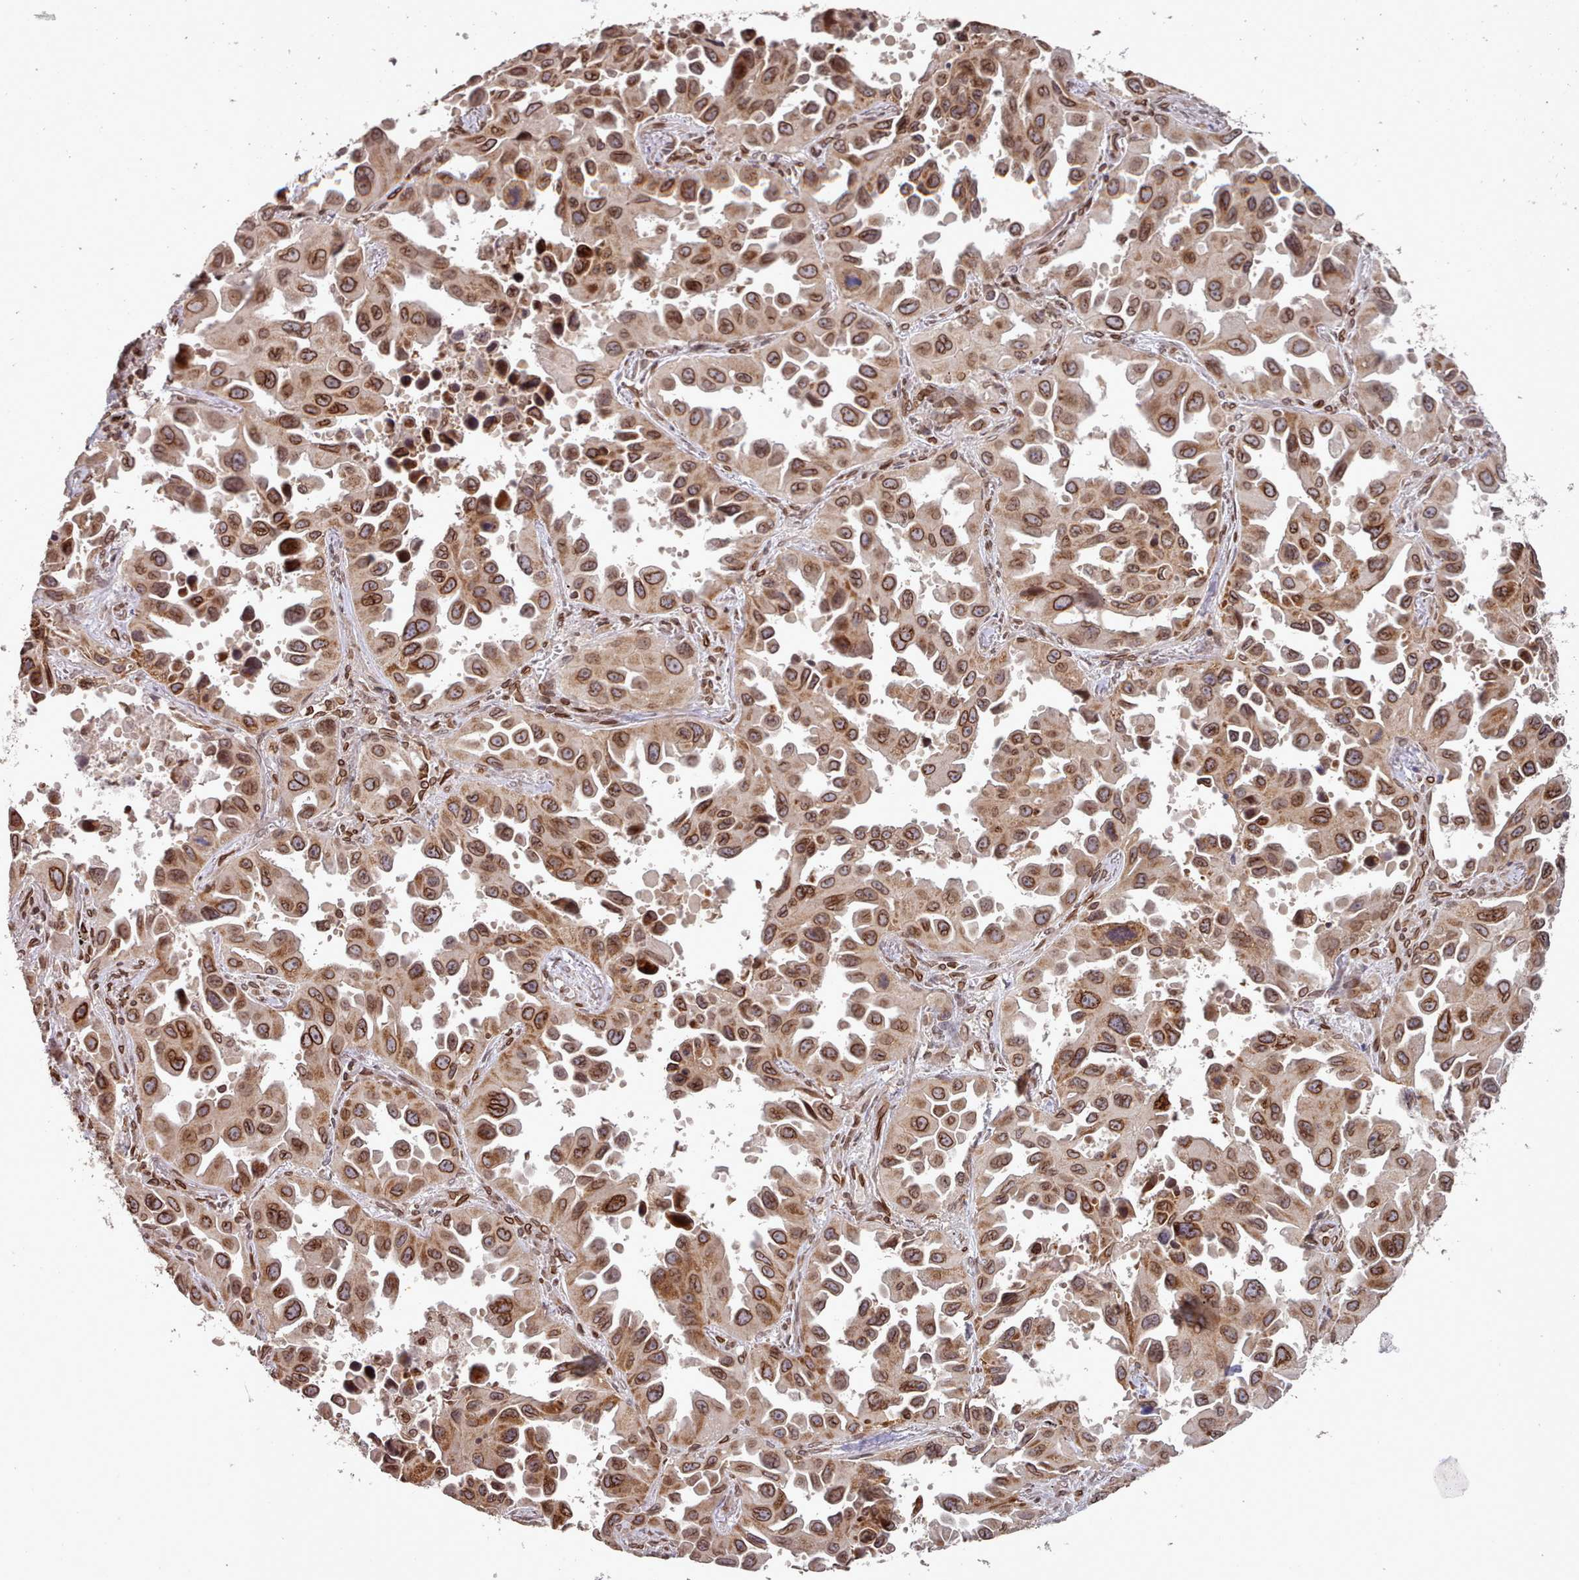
{"staining": {"intensity": "strong", "quantity": ">75%", "location": "cytoplasmic/membranous,nuclear"}, "tissue": "lung cancer", "cell_type": "Tumor cells", "image_type": "cancer", "snomed": [{"axis": "morphology", "description": "Adenocarcinoma, NOS"}, {"axis": "topography", "description": "Lung"}], "caption": "This is an image of immunohistochemistry staining of lung cancer, which shows strong expression in the cytoplasmic/membranous and nuclear of tumor cells.", "gene": "TOR1AIP1", "patient": {"sex": "male", "age": 66}}